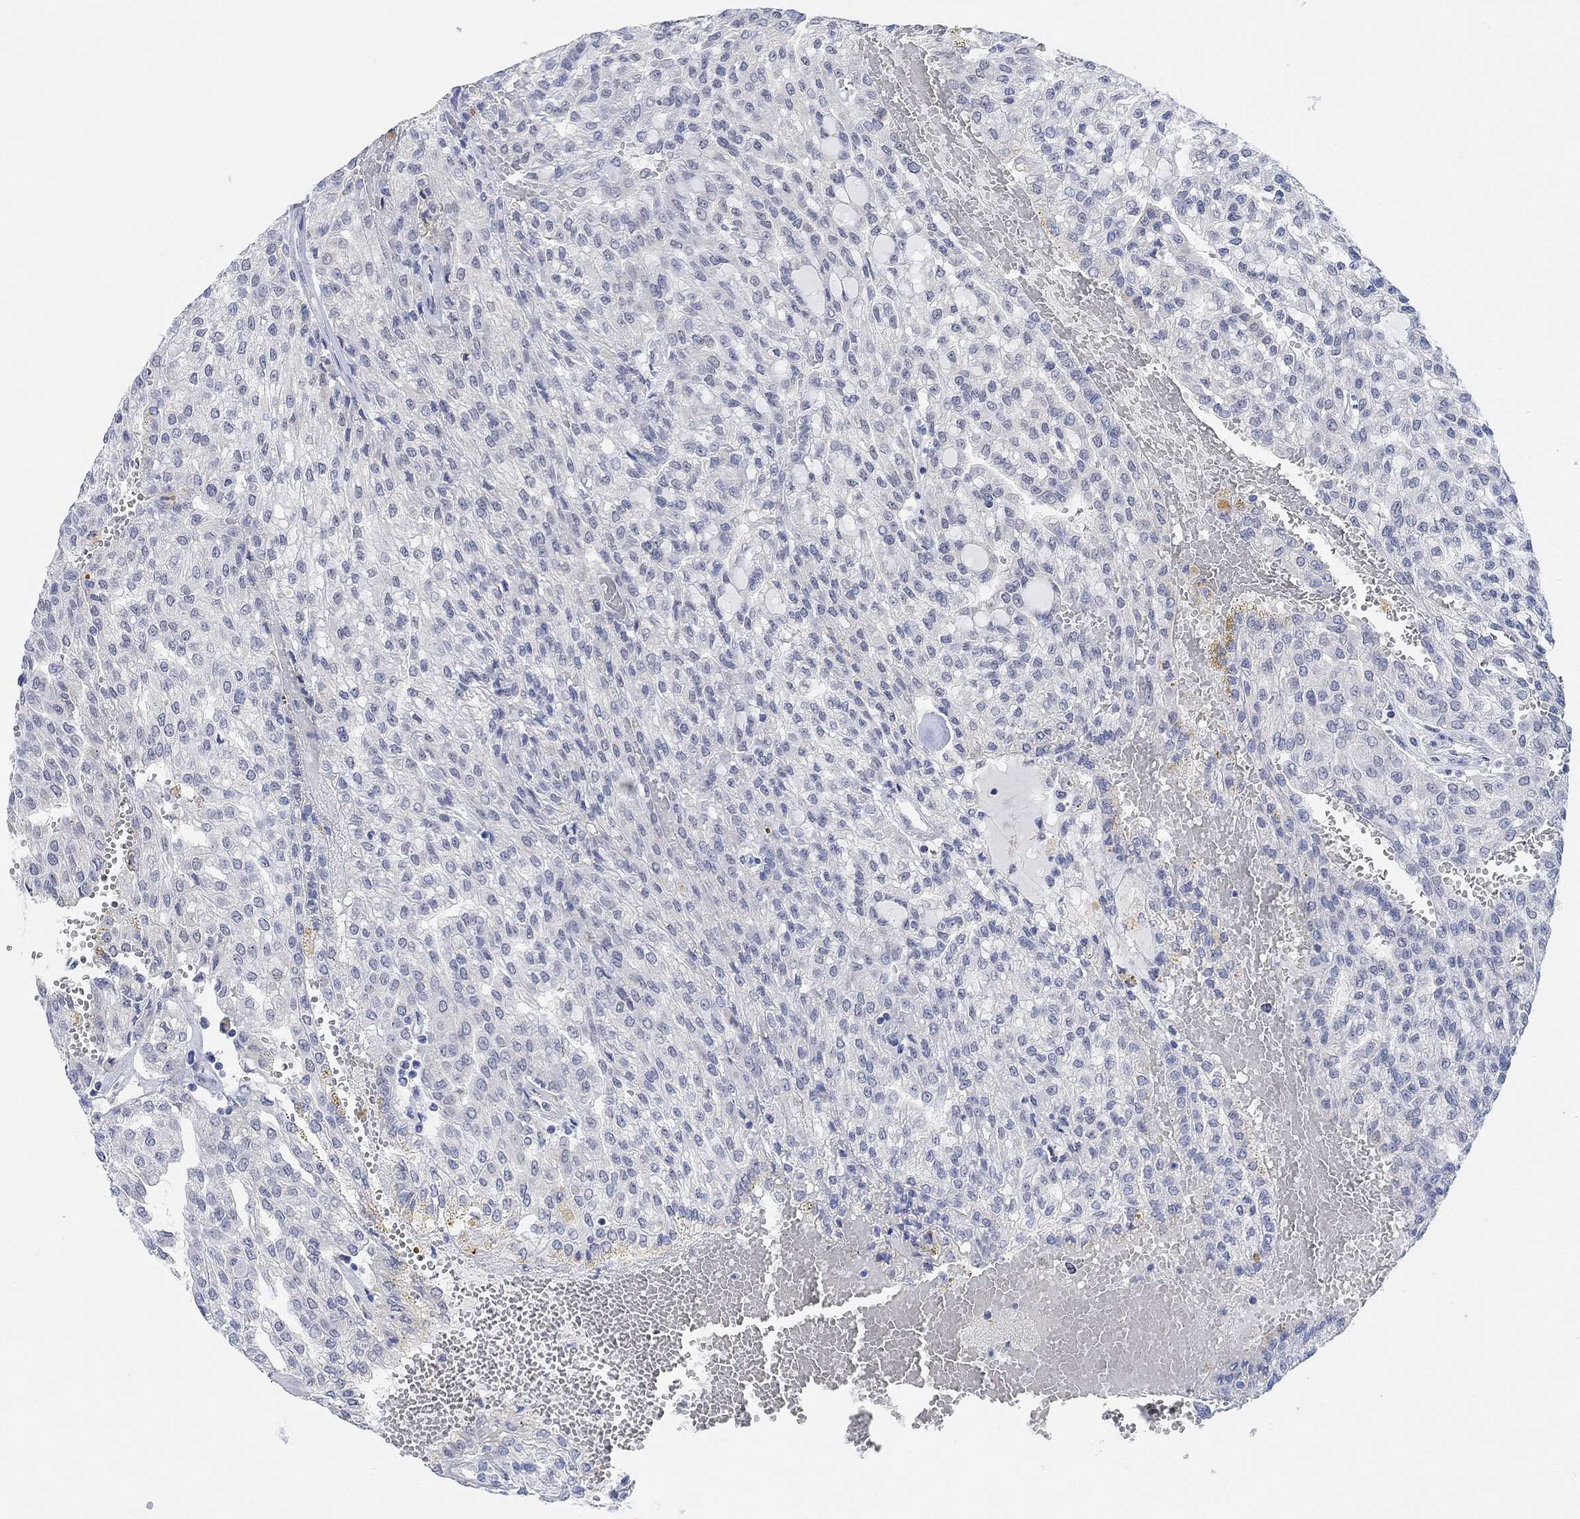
{"staining": {"intensity": "negative", "quantity": "none", "location": "none"}, "tissue": "renal cancer", "cell_type": "Tumor cells", "image_type": "cancer", "snomed": [{"axis": "morphology", "description": "Adenocarcinoma, NOS"}, {"axis": "topography", "description": "Kidney"}], "caption": "High magnification brightfield microscopy of renal cancer stained with DAB (3,3'-diaminobenzidine) (brown) and counterstained with hematoxylin (blue): tumor cells show no significant positivity.", "gene": "RIMS1", "patient": {"sex": "male", "age": 63}}